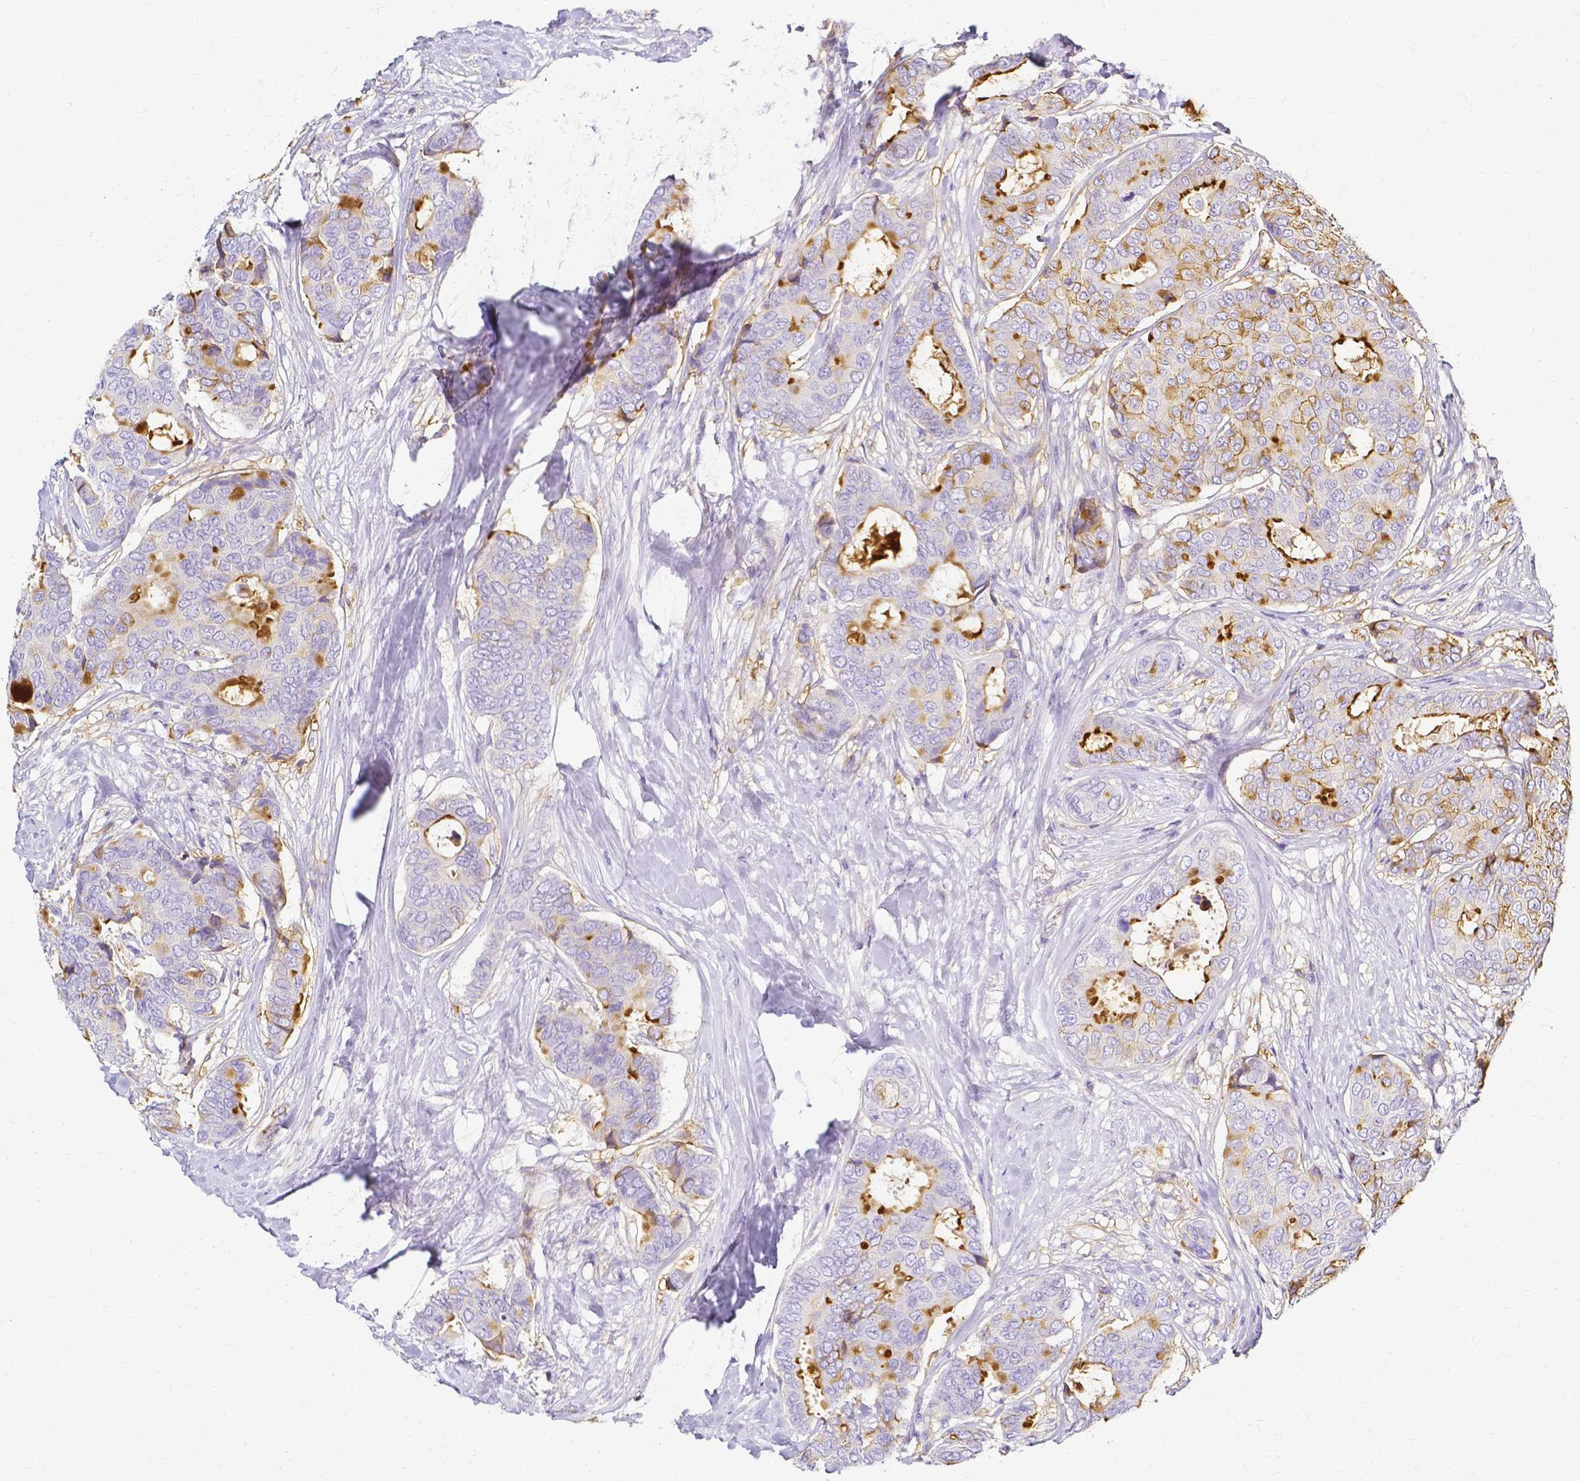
{"staining": {"intensity": "moderate", "quantity": "25%-75%", "location": "cytoplasmic/membranous"}, "tissue": "breast cancer", "cell_type": "Tumor cells", "image_type": "cancer", "snomed": [{"axis": "morphology", "description": "Duct carcinoma"}, {"axis": "topography", "description": "Breast"}], "caption": "Tumor cells display medium levels of moderate cytoplasmic/membranous expression in approximately 25%-75% of cells in intraductal carcinoma (breast).", "gene": "HSPA12A", "patient": {"sex": "female", "age": 75}}